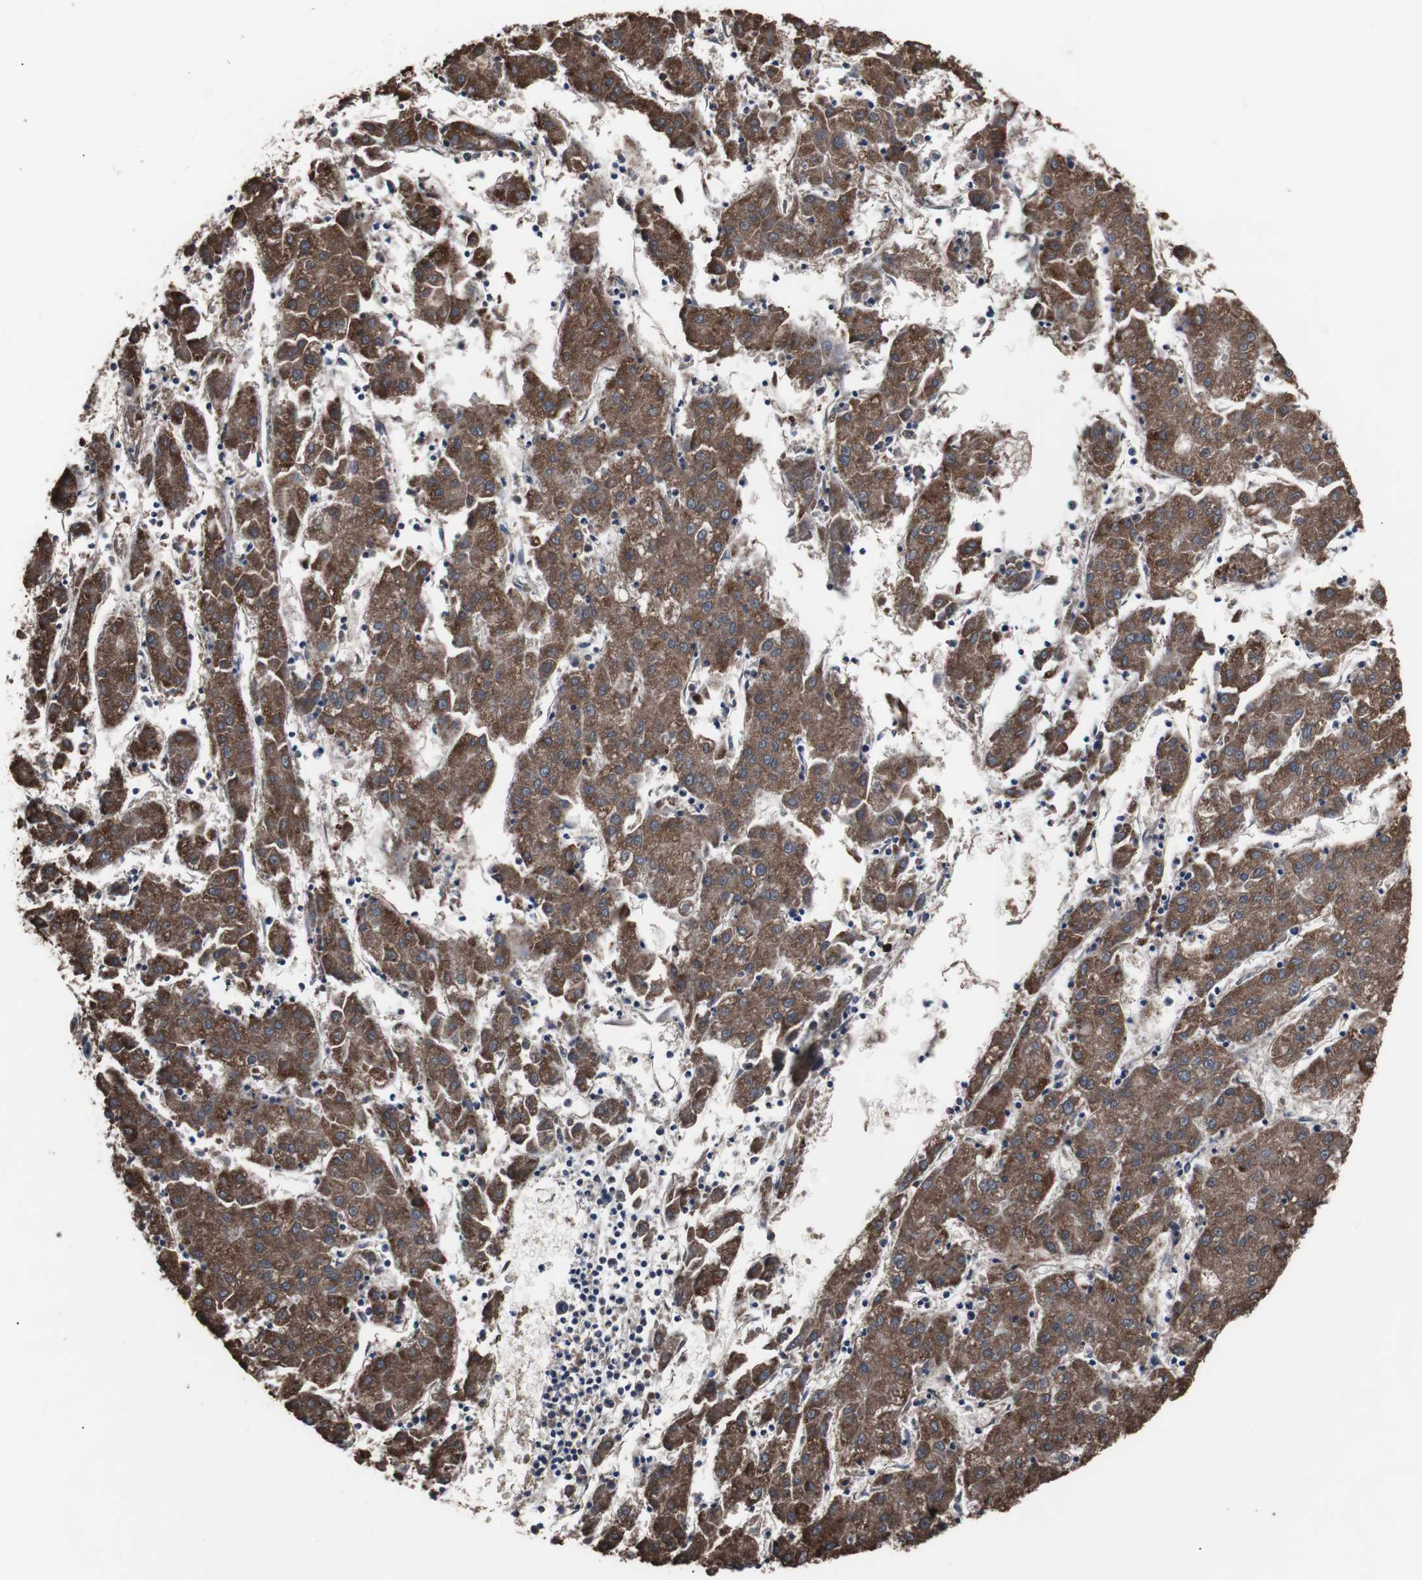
{"staining": {"intensity": "moderate", "quantity": ">75%", "location": "cytoplasmic/membranous"}, "tissue": "liver cancer", "cell_type": "Tumor cells", "image_type": "cancer", "snomed": [{"axis": "morphology", "description": "Carcinoma, Hepatocellular, NOS"}, {"axis": "topography", "description": "Liver"}], "caption": "A photomicrograph of liver hepatocellular carcinoma stained for a protein exhibits moderate cytoplasmic/membranous brown staining in tumor cells. (Brightfield microscopy of DAB IHC at high magnification).", "gene": "MED27", "patient": {"sex": "male", "age": 72}}